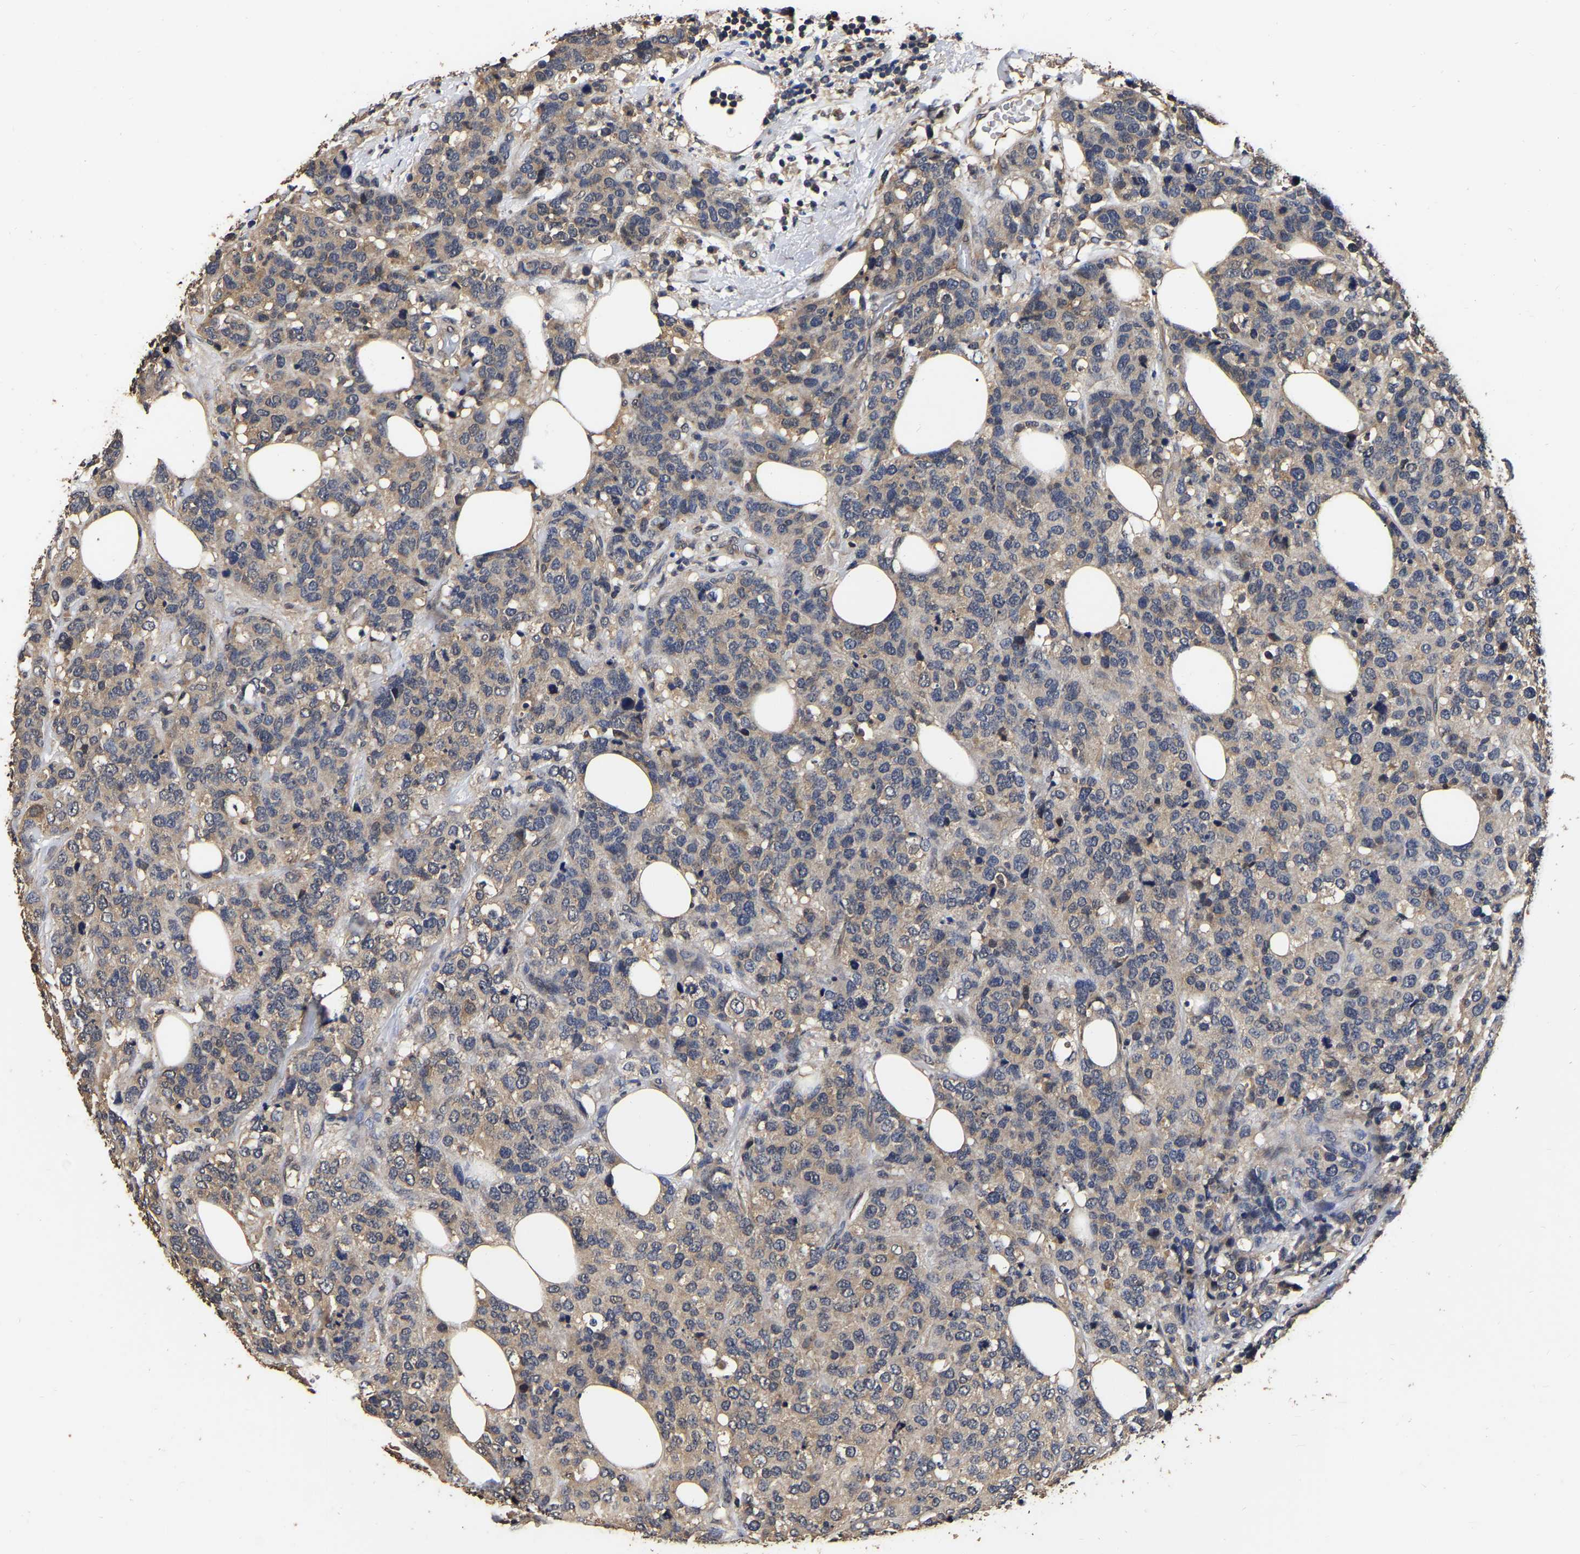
{"staining": {"intensity": "weak", "quantity": ">75%", "location": "cytoplasmic/membranous"}, "tissue": "breast cancer", "cell_type": "Tumor cells", "image_type": "cancer", "snomed": [{"axis": "morphology", "description": "Lobular carcinoma"}, {"axis": "topography", "description": "Breast"}], "caption": "Tumor cells demonstrate low levels of weak cytoplasmic/membranous expression in about >75% of cells in lobular carcinoma (breast).", "gene": "STK32C", "patient": {"sex": "female", "age": 59}}